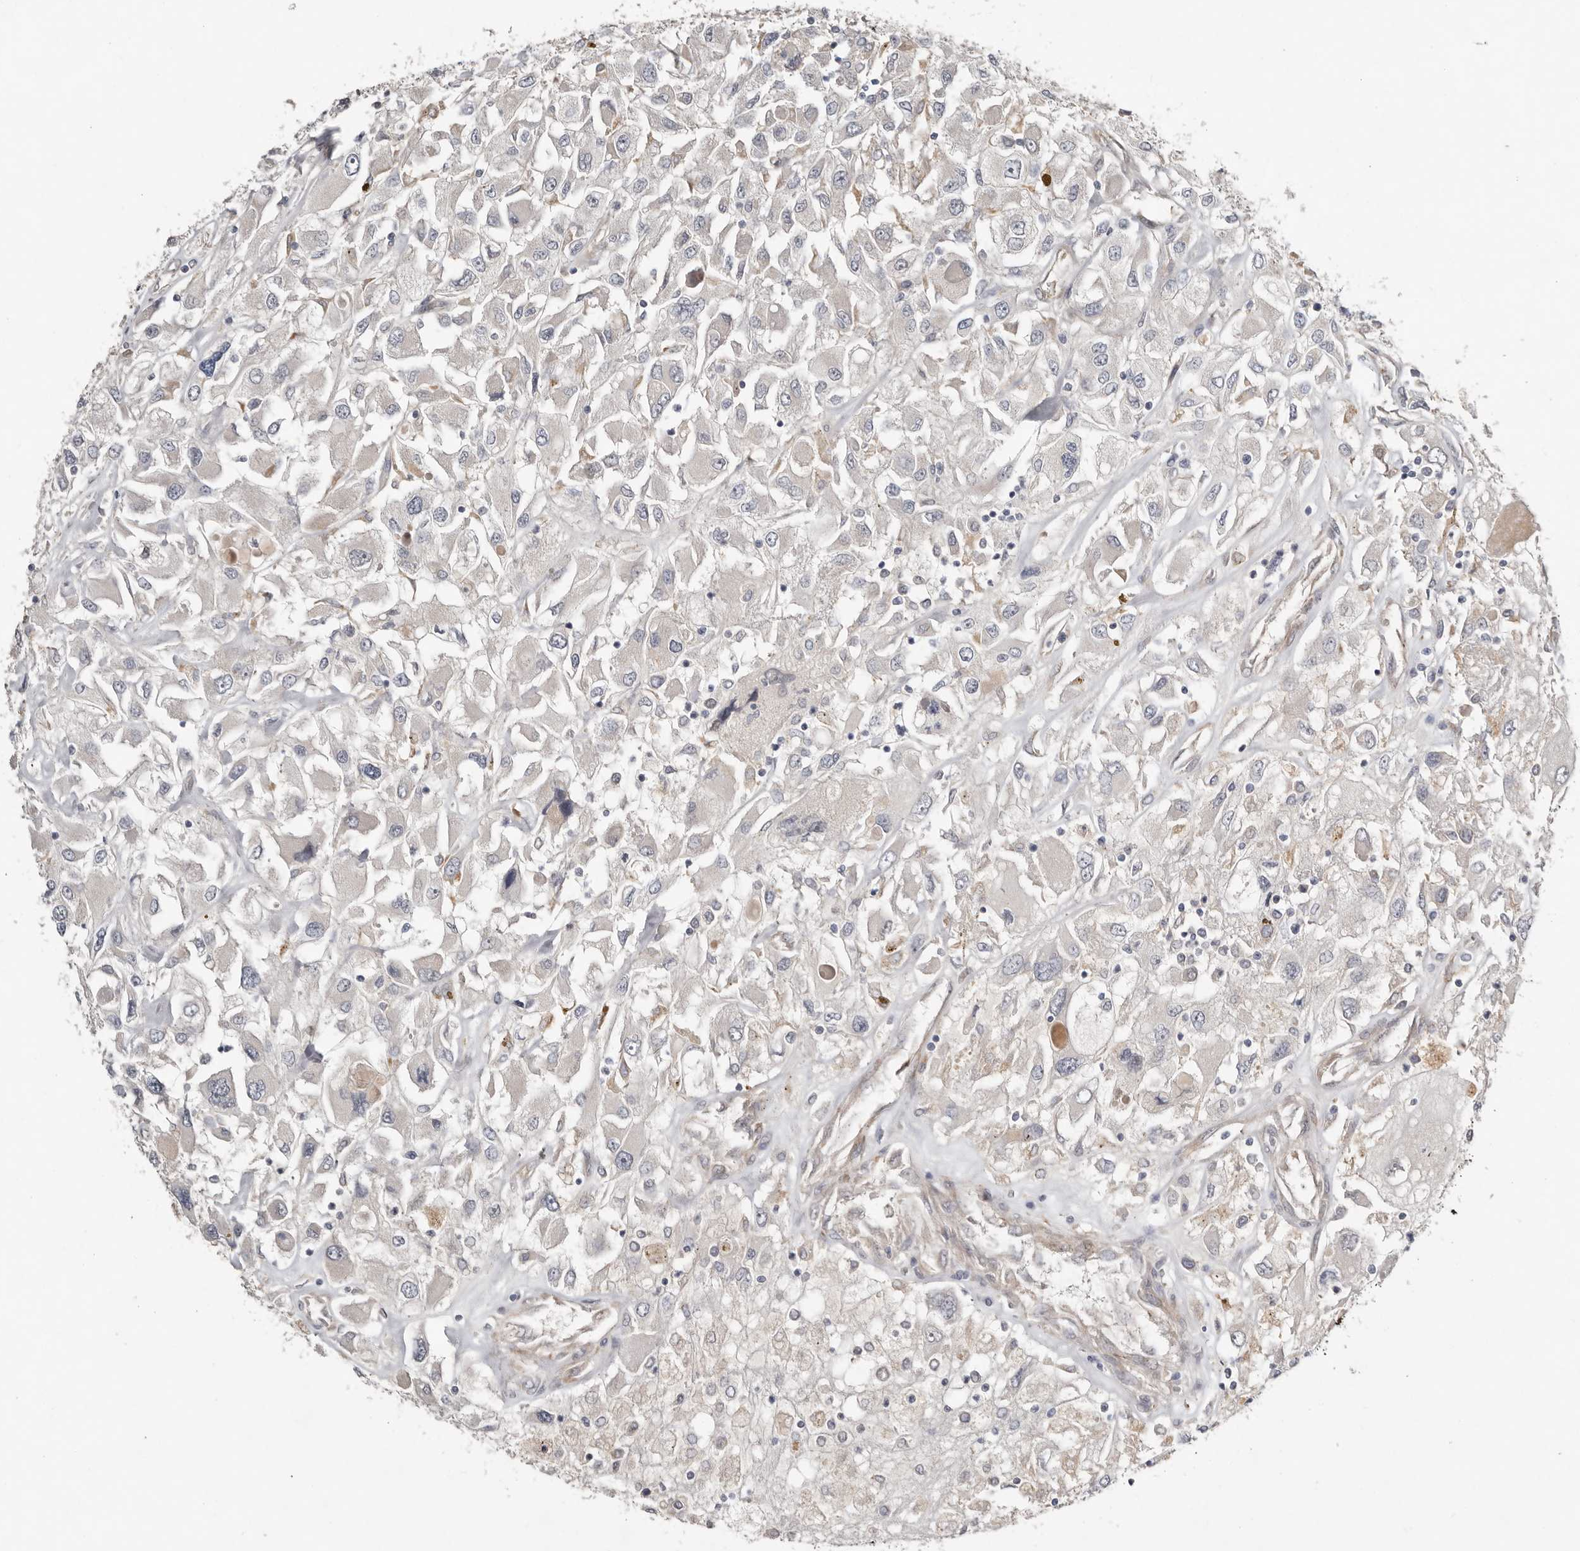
{"staining": {"intensity": "negative", "quantity": "none", "location": "none"}, "tissue": "renal cancer", "cell_type": "Tumor cells", "image_type": "cancer", "snomed": [{"axis": "morphology", "description": "Adenocarcinoma, NOS"}, {"axis": "topography", "description": "Kidney"}], "caption": "This micrograph is of renal cancer stained with IHC to label a protein in brown with the nuclei are counter-stained blue. There is no expression in tumor cells. (Brightfield microscopy of DAB (3,3'-diaminobenzidine) IHC at high magnification).", "gene": "RANBP17", "patient": {"sex": "female", "age": 52}}